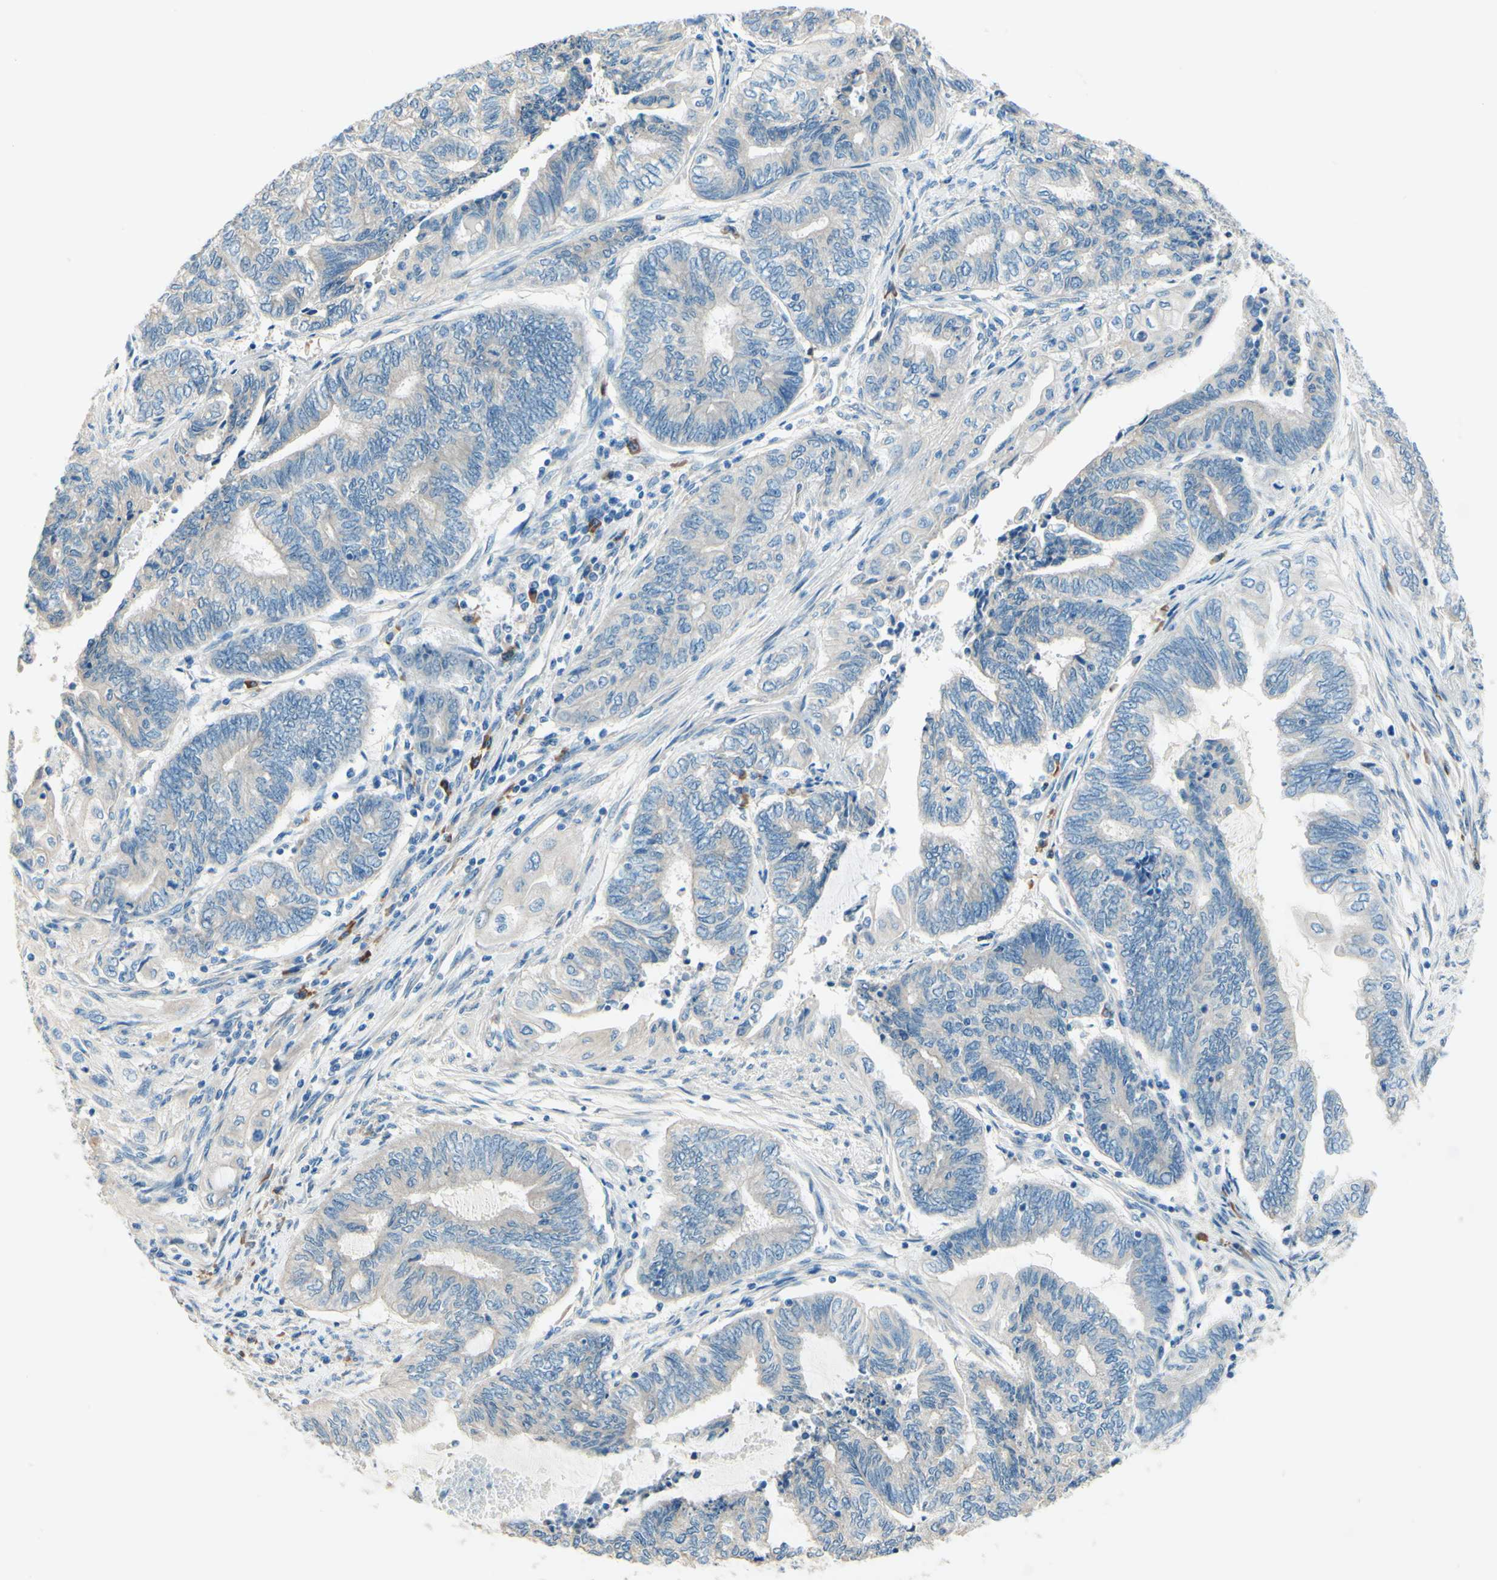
{"staining": {"intensity": "negative", "quantity": "none", "location": "none"}, "tissue": "endometrial cancer", "cell_type": "Tumor cells", "image_type": "cancer", "snomed": [{"axis": "morphology", "description": "Adenocarcinoma, NOS"}, {"axis": "topography", "description": "Uterus"}, {"axis": "topography", "description": "Endometrium"}], "caption": "Endometrial adenocarcinoma stained for a protein using immunohistochemistry (IHC) demonstrates no staining tumor cells.", "gene": "PASD1", "patient": {"sex": "female", "age": 70}}